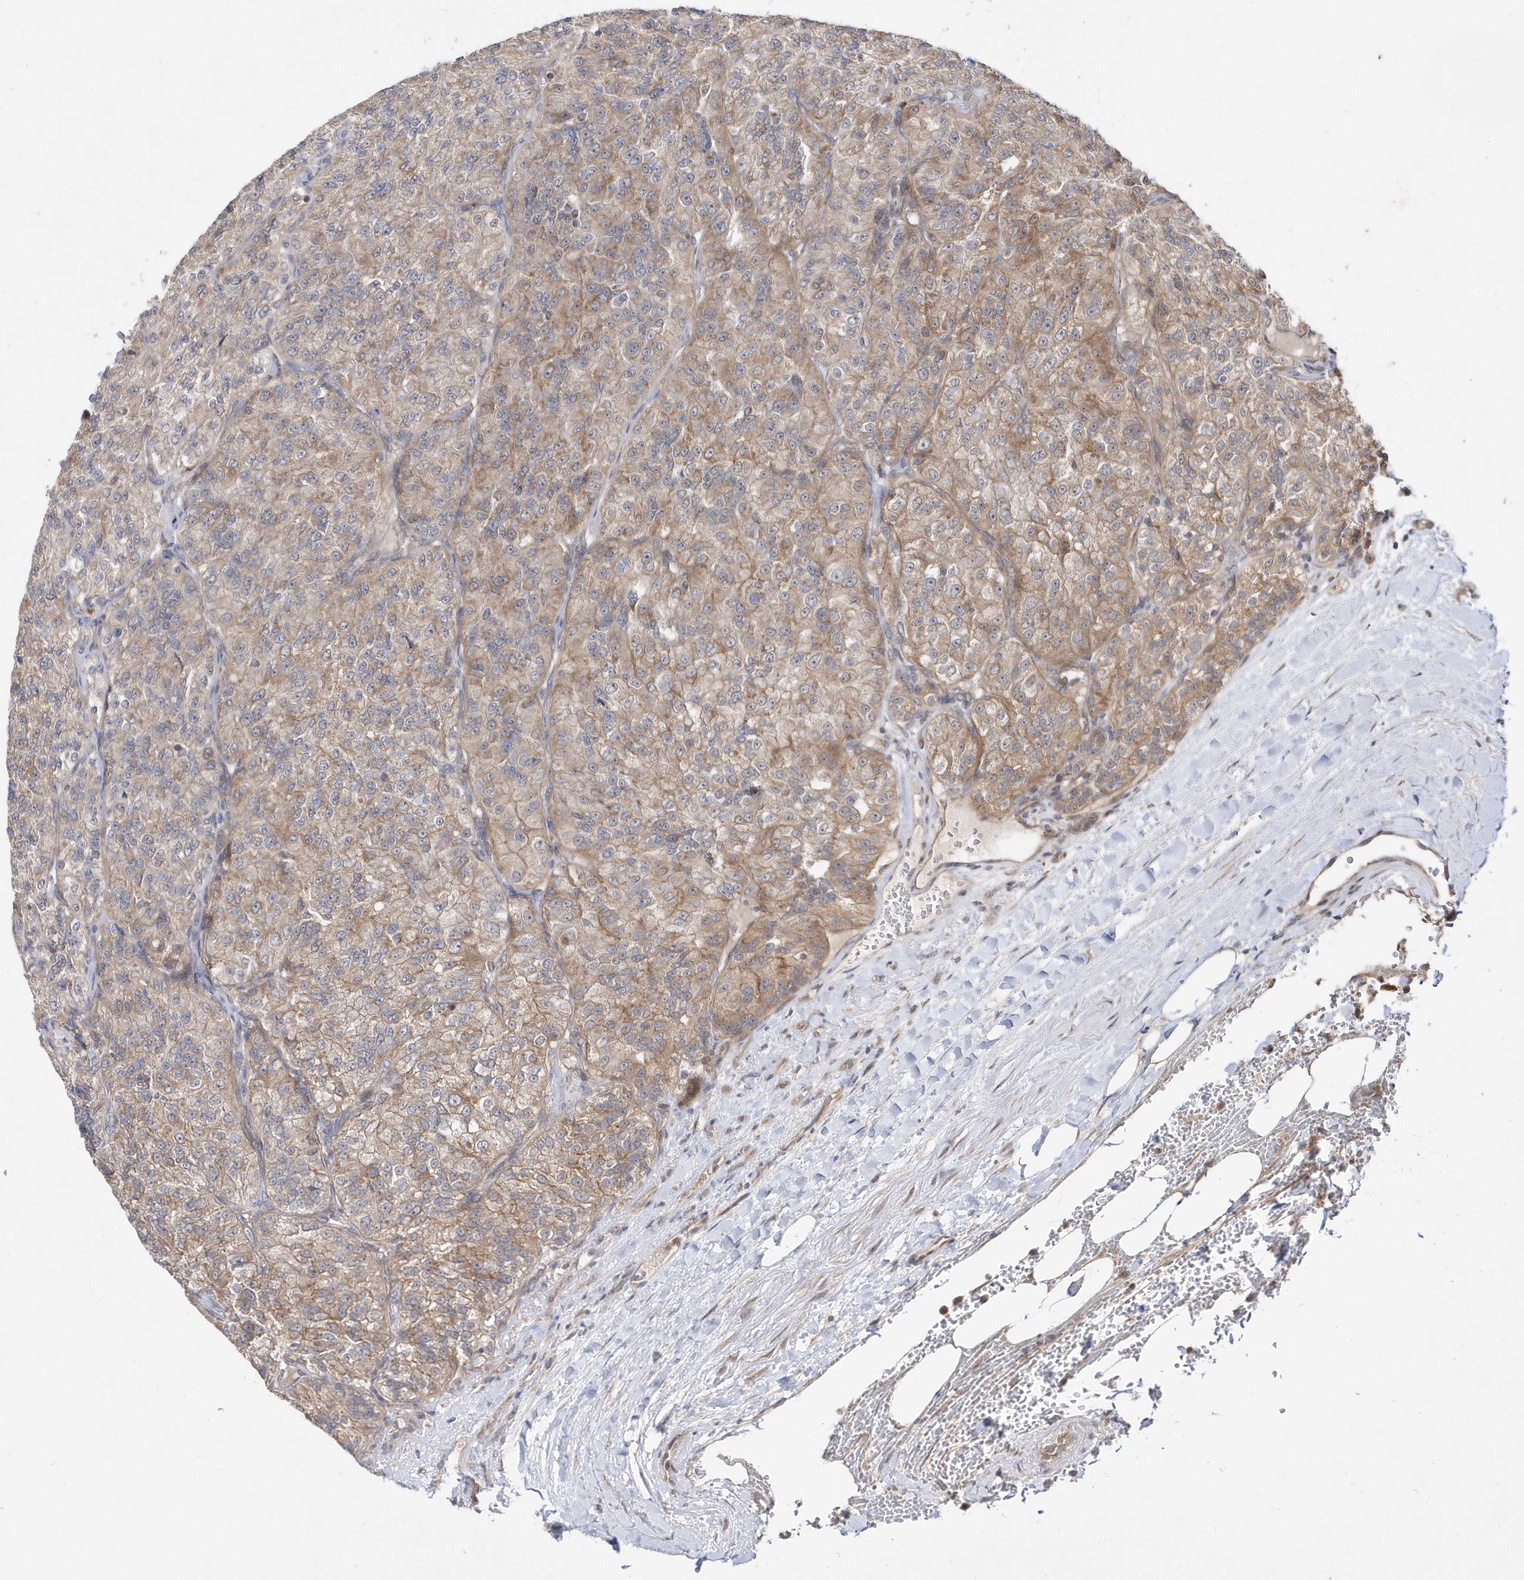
{"staining": {"intensity": "moderate", "quantity": "25%-75%", "location": "cytoplasmic/membranous"}, "tissue": "renal cancer", "cell_type": "Tumor cells", "image_type": "cancer", "snomed": [{"axis": "morphology", "description": "Adenocarcinoma, NOS"}, {"axis": "topography", "description": "Kidney"}], "caption": "Immunohistochemistry of renal adenocarcinoma shows medium levels of moderate cytoplasmic/membranous positivity in approximately 25%-75% of tumor cells.", "gene": "DALRD3", "patient": {"sex": "female", "age": 63}}